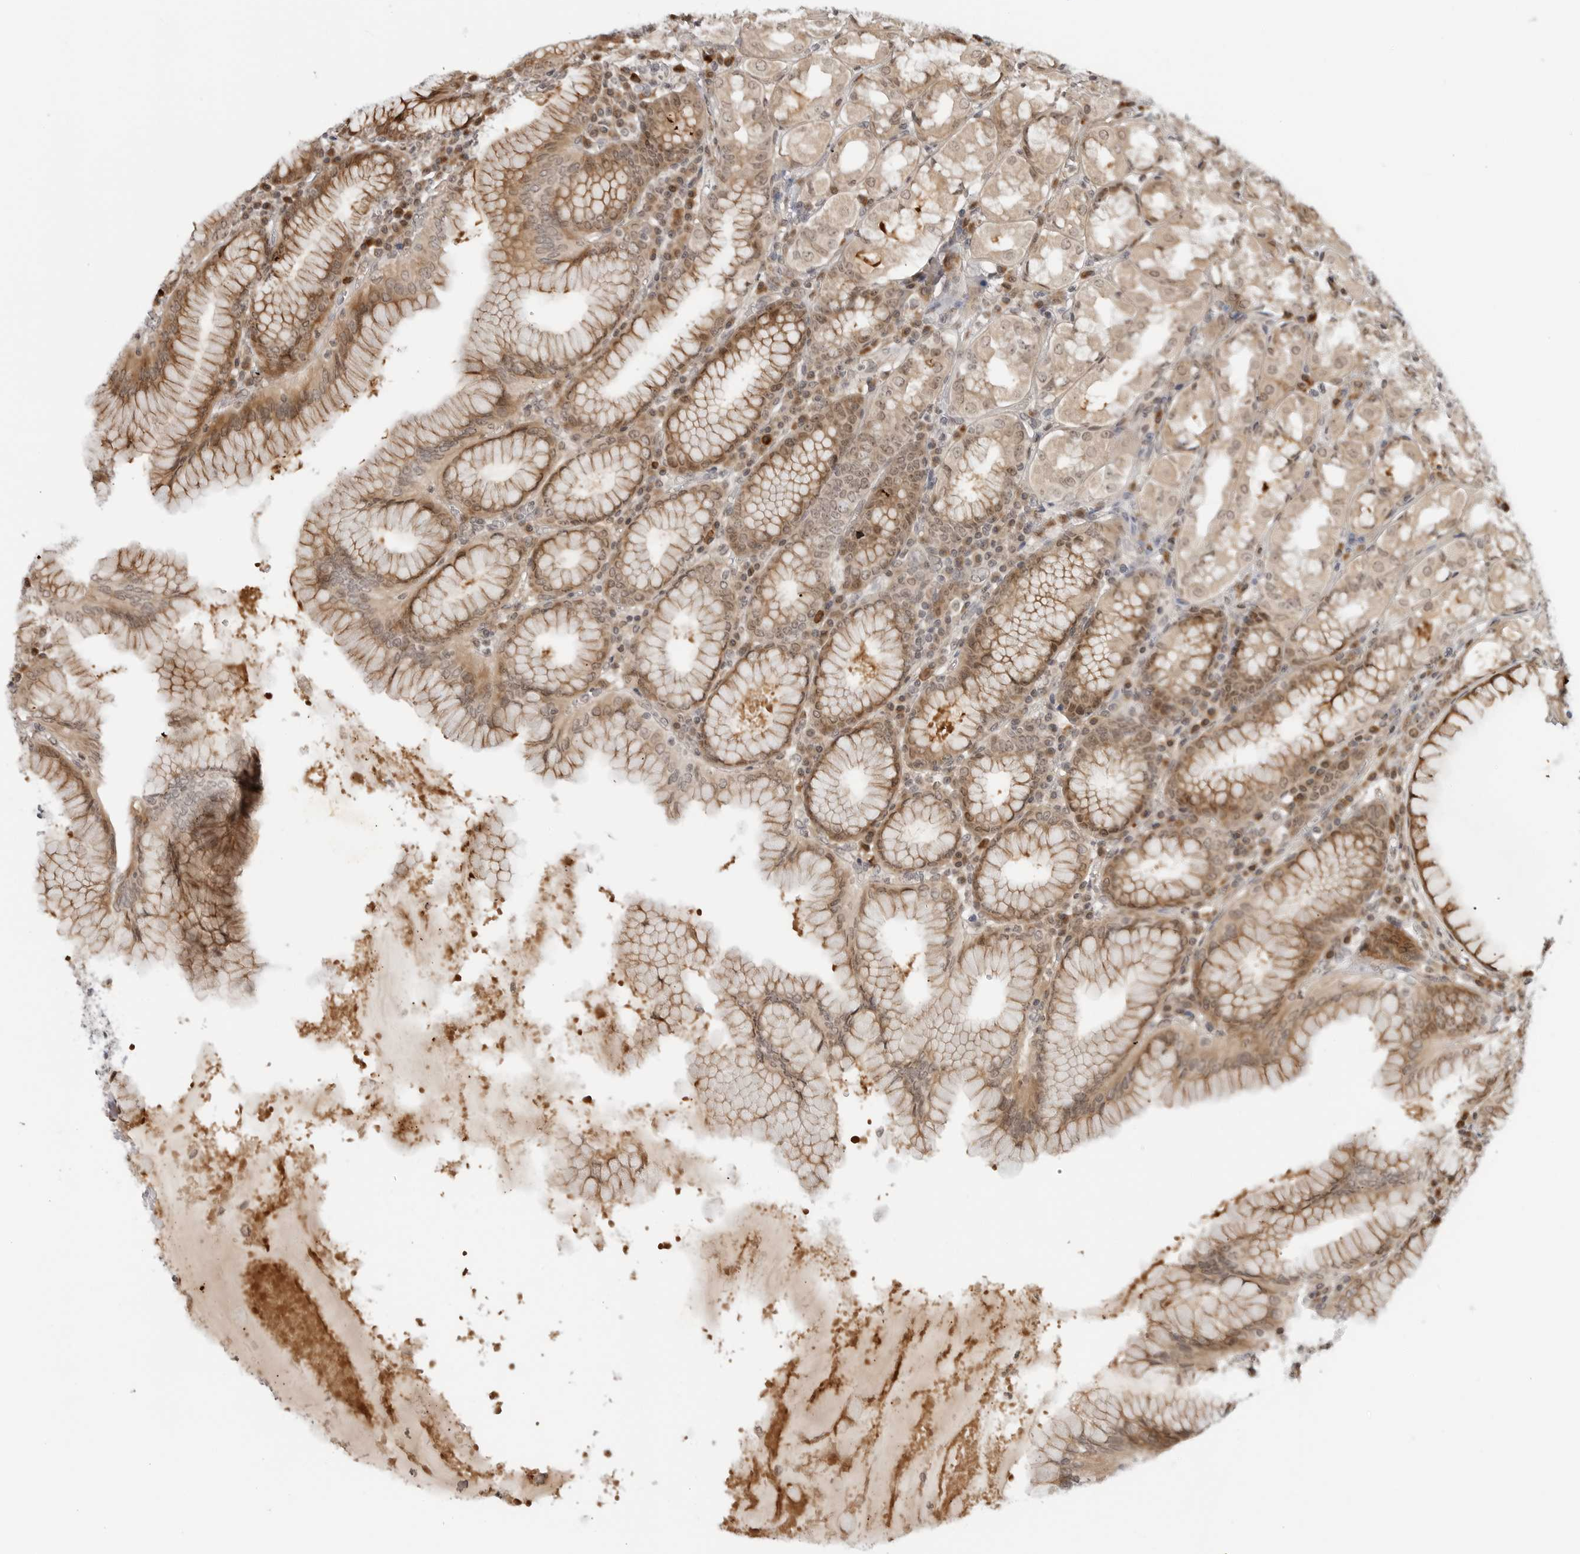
{"staining": {"intensity": "moderate", "quantity": ">75%", "location": "cytoplasmic/membranous,nuclear"}, "tissue": "stomach", "cell_type": "Glandular cells", "image_type": "normal", "snomed": [{"axis": "morphology", "description": "Normal tissue, NOS"}, {"axis": "topography", "description": "Stomach"}, {"axis": "topography", "description": "Stomach, lower"}], "caption": "Protein expression analysis of unremarkable human stomach reveals moderate cytoplasmic/membranous,nuclear positivity in about >75% of glandular cells. The staining was performed using DAB, with brown indicating positive protein expression. Nuclei are stained blue with hematoxylin.", "gene": "TIPRL", "patient": {"sex": "female", "age": 56}}